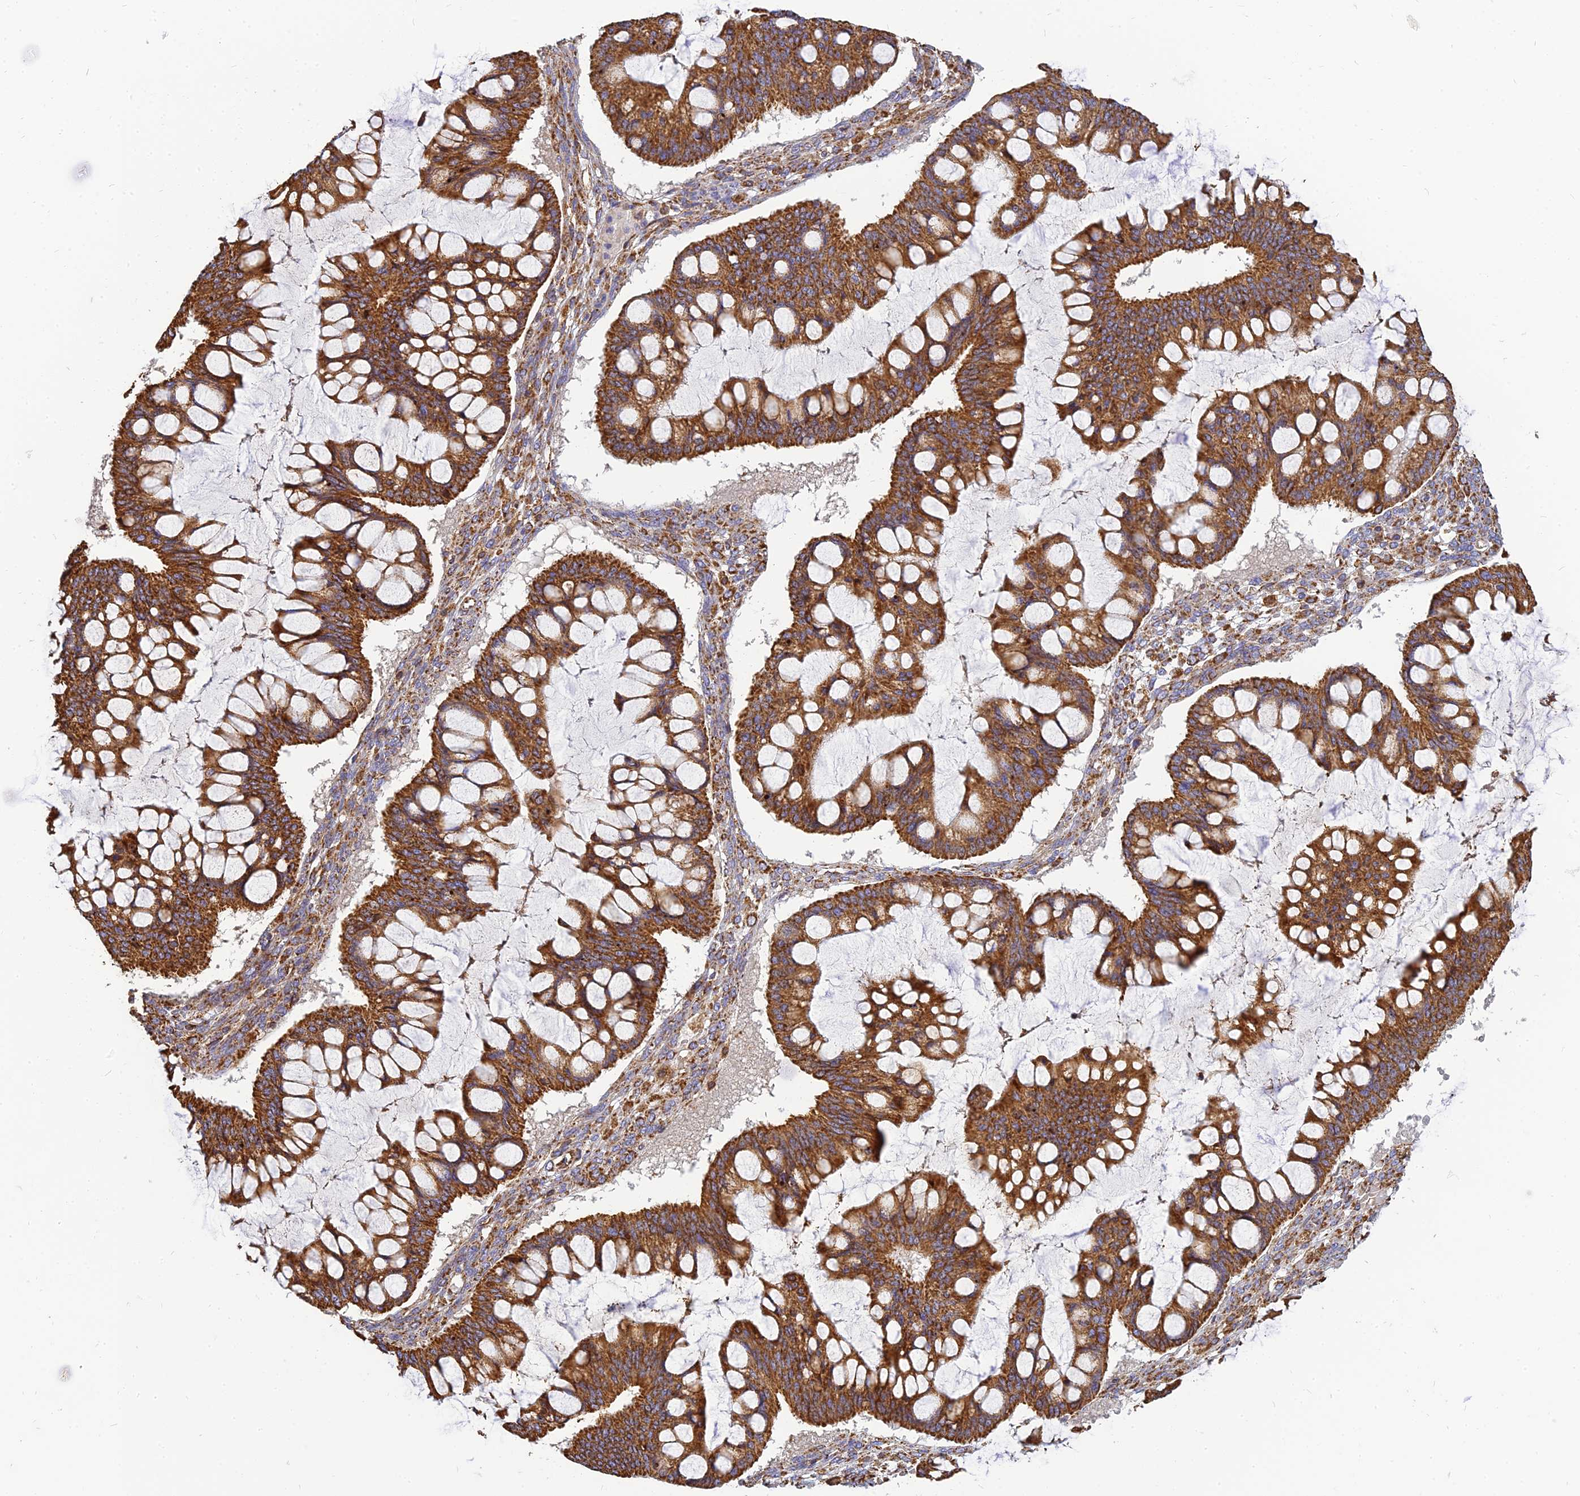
{"staining": {"intensity": "strong", "quantity": ">75%", "location": "cytoplasmic/membranous"}, "tissue": "ovarian cancer", "cell_type": "Tumor cells", "image_type": "cancer", "snomed": [{"axis": "morphology", "description": "Cystadenocarcinoma, mucinous, NOS"}, {"axis": "topography", "description": "Ovary"}], "caption": "Immunohistochemical staining of ovarian mucinous cystadenocarcinoma demonstrates high levels of strong cytoplasmic/membranous protein positivity in approximately >75% of tumor cells.", "gene": "THUMPD2", "patient": {"sex": "female", "age": 73}}